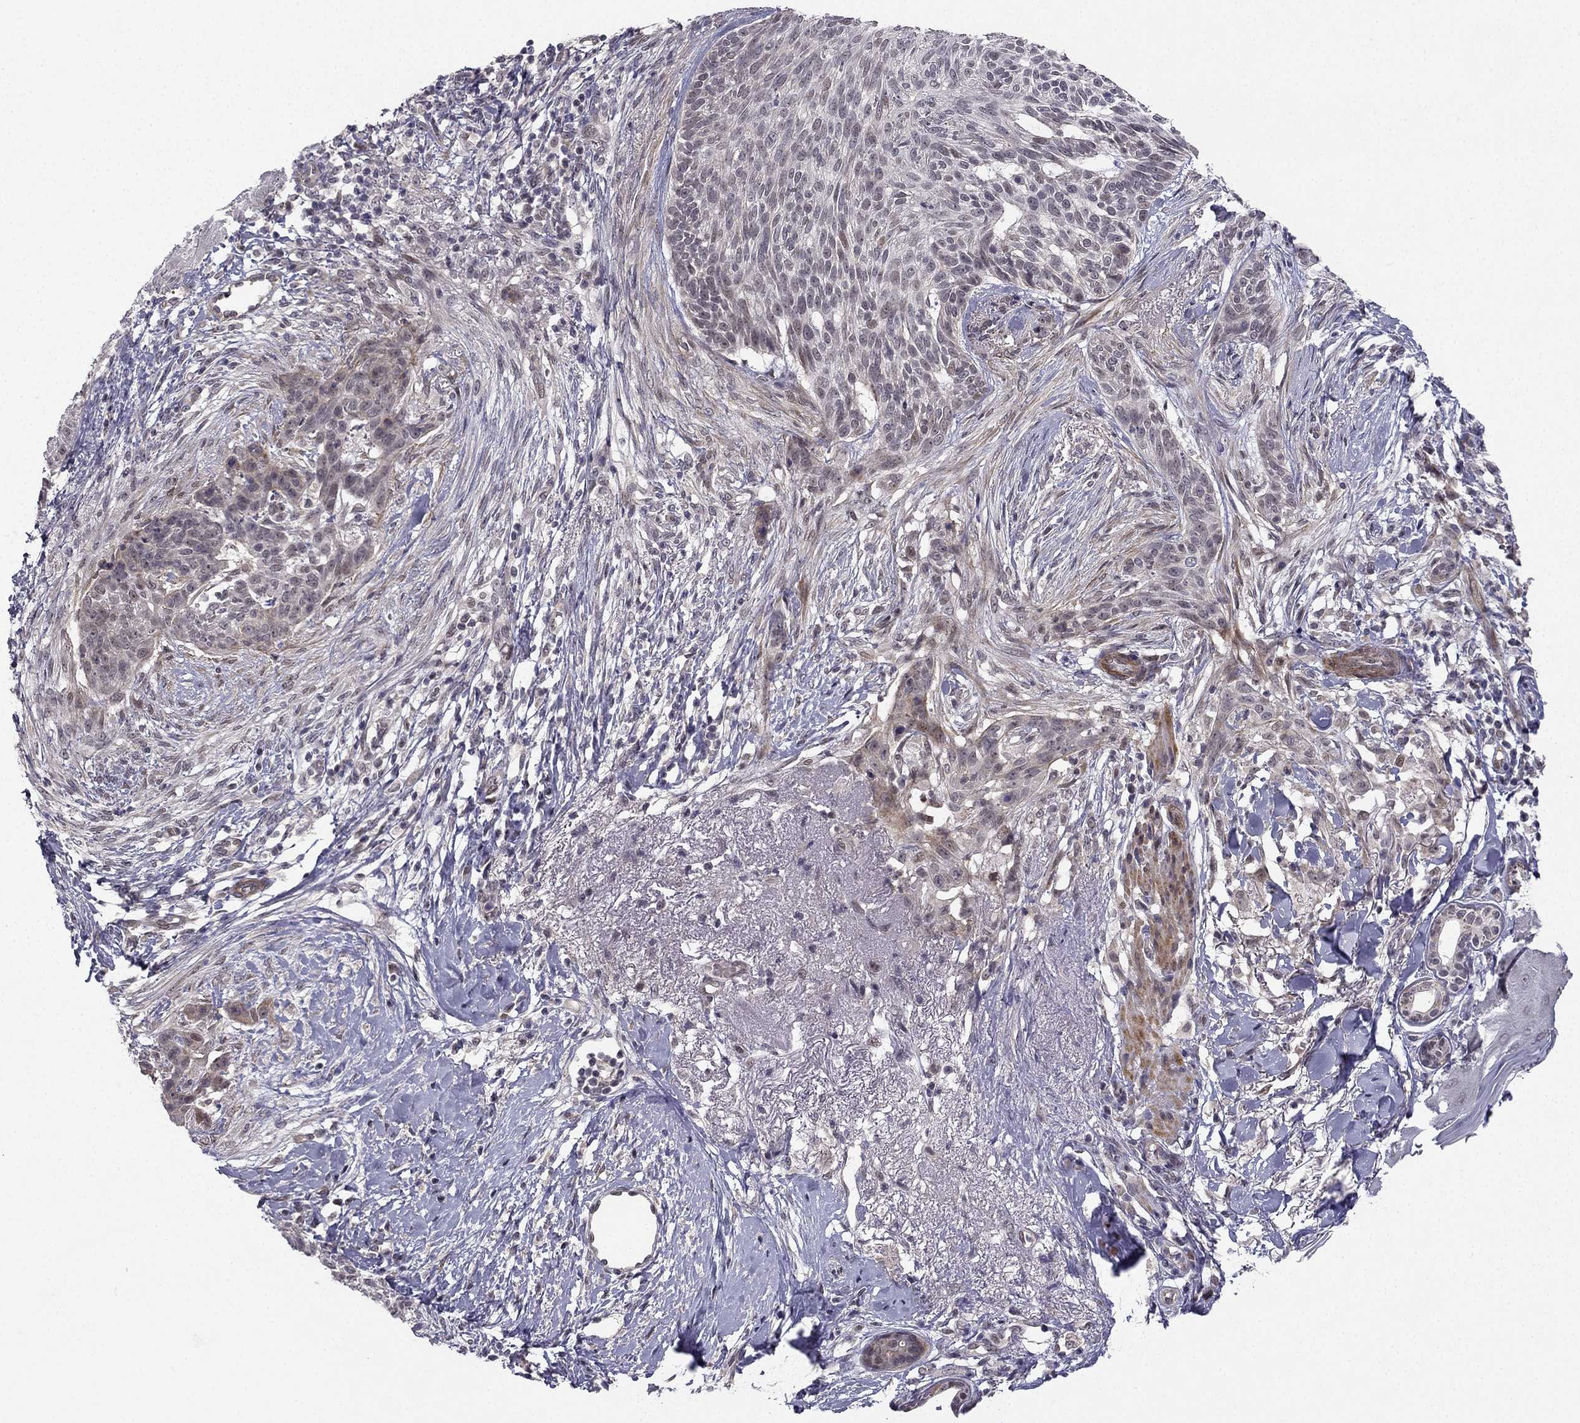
{"staining": {"intensity": "negative", "quantity": "none", "location": "none"}, "tissue": "skin cancer", "cell_type": "Tumor cells", "image_type": "cancer", "snomed": [{"axis": "morphology", "description": "Normal tissue, NOS"}, {"axis": "morphology", "description": "Basal cell carcinoma"}, {"axis": "topography", "description": "Skin"}], "caption": "High magnification brightfield microscopy of basal cell carcinoma (skin) stained with DAB (3,3'-diaminobenzidine) (brown) and counterstained with hematoxylin (blue): tumor cells show no significant staining.", "gene": "CHST8", "patient": {"sex": "male", "age": 84}}